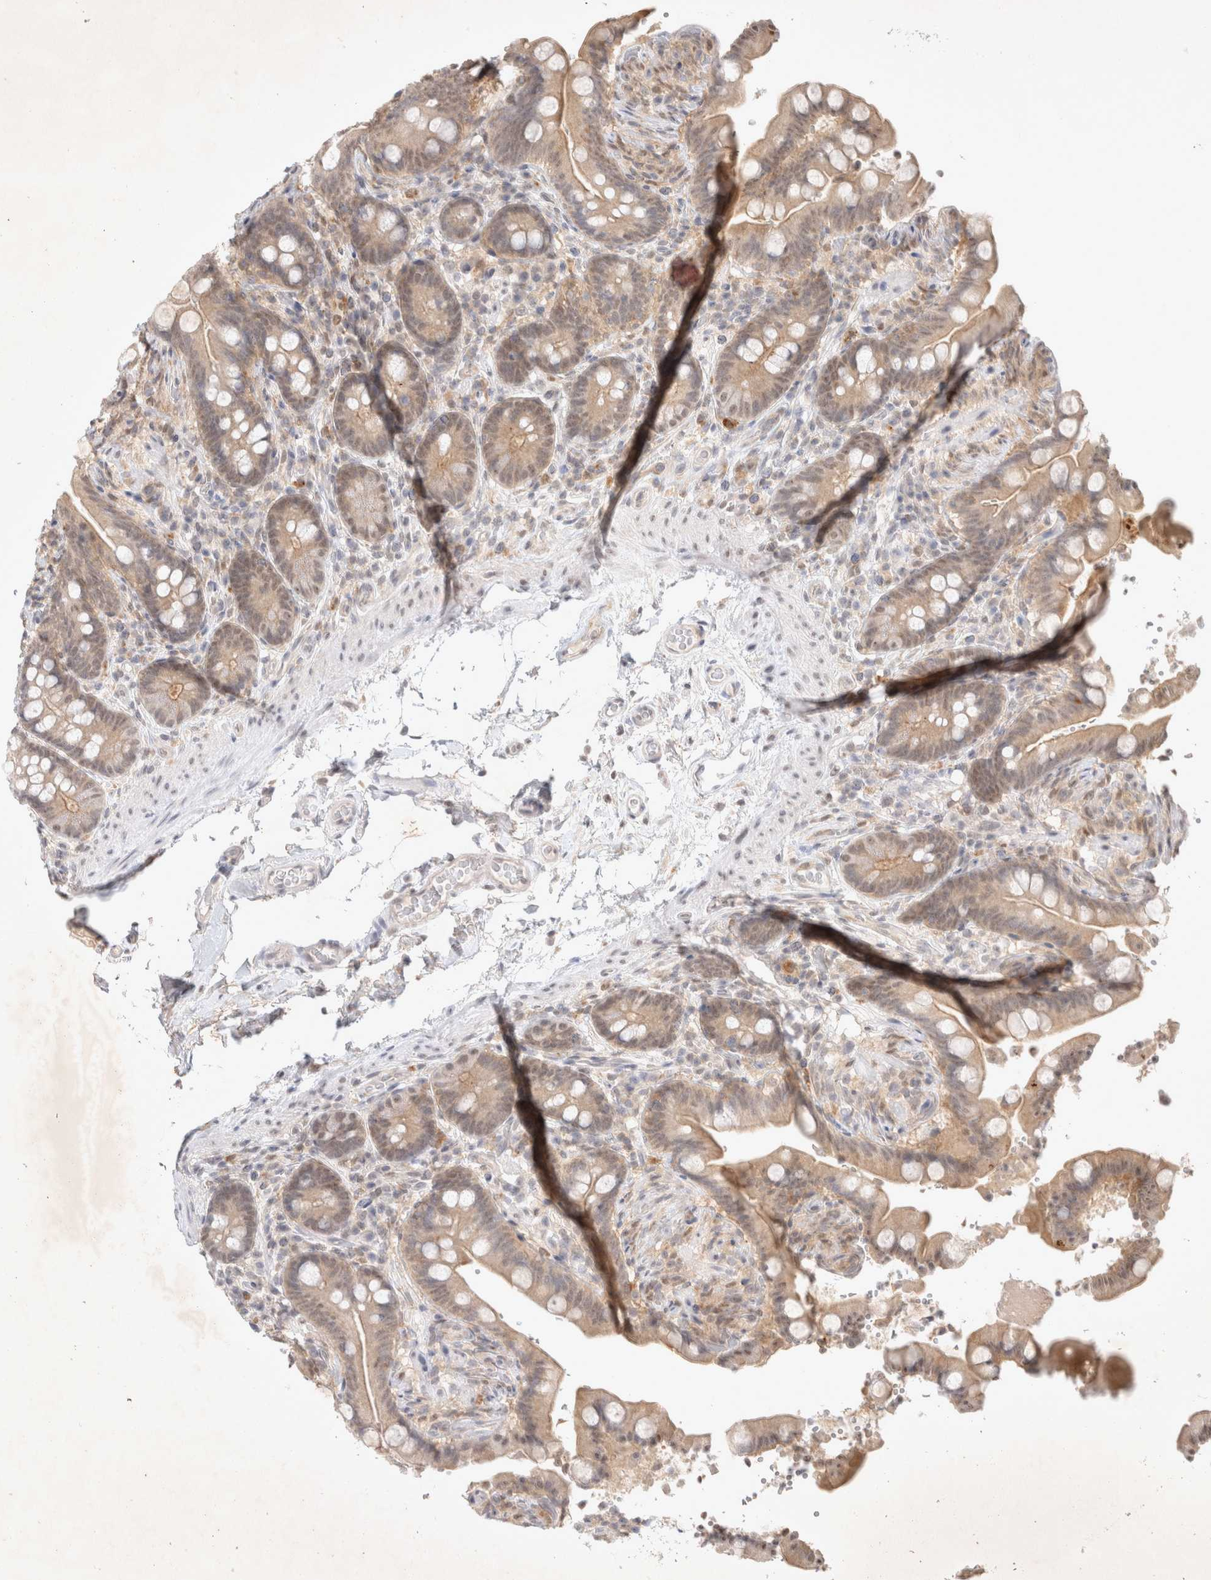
{"staining": {"intensity": "negative", "quantity": "none", "location": "none"}, "tissue": "colon", "cell_type": "Endothelial cells", "image_type": "normal", "snomed": [{"axis": "morphology", "description": "Normal tissue, NOS"}, {"axis": "topography", "description": "Smooth muscle"}, {"axis": "topography", "description": "Colon"}], "caption": "A high-resolution histopathology image shows IHC staining of unremarkable colon, which displays no significant staining in endothelial cells.", "gene": "FBXO42", "patient": {"sex": "male", "age": 73}}